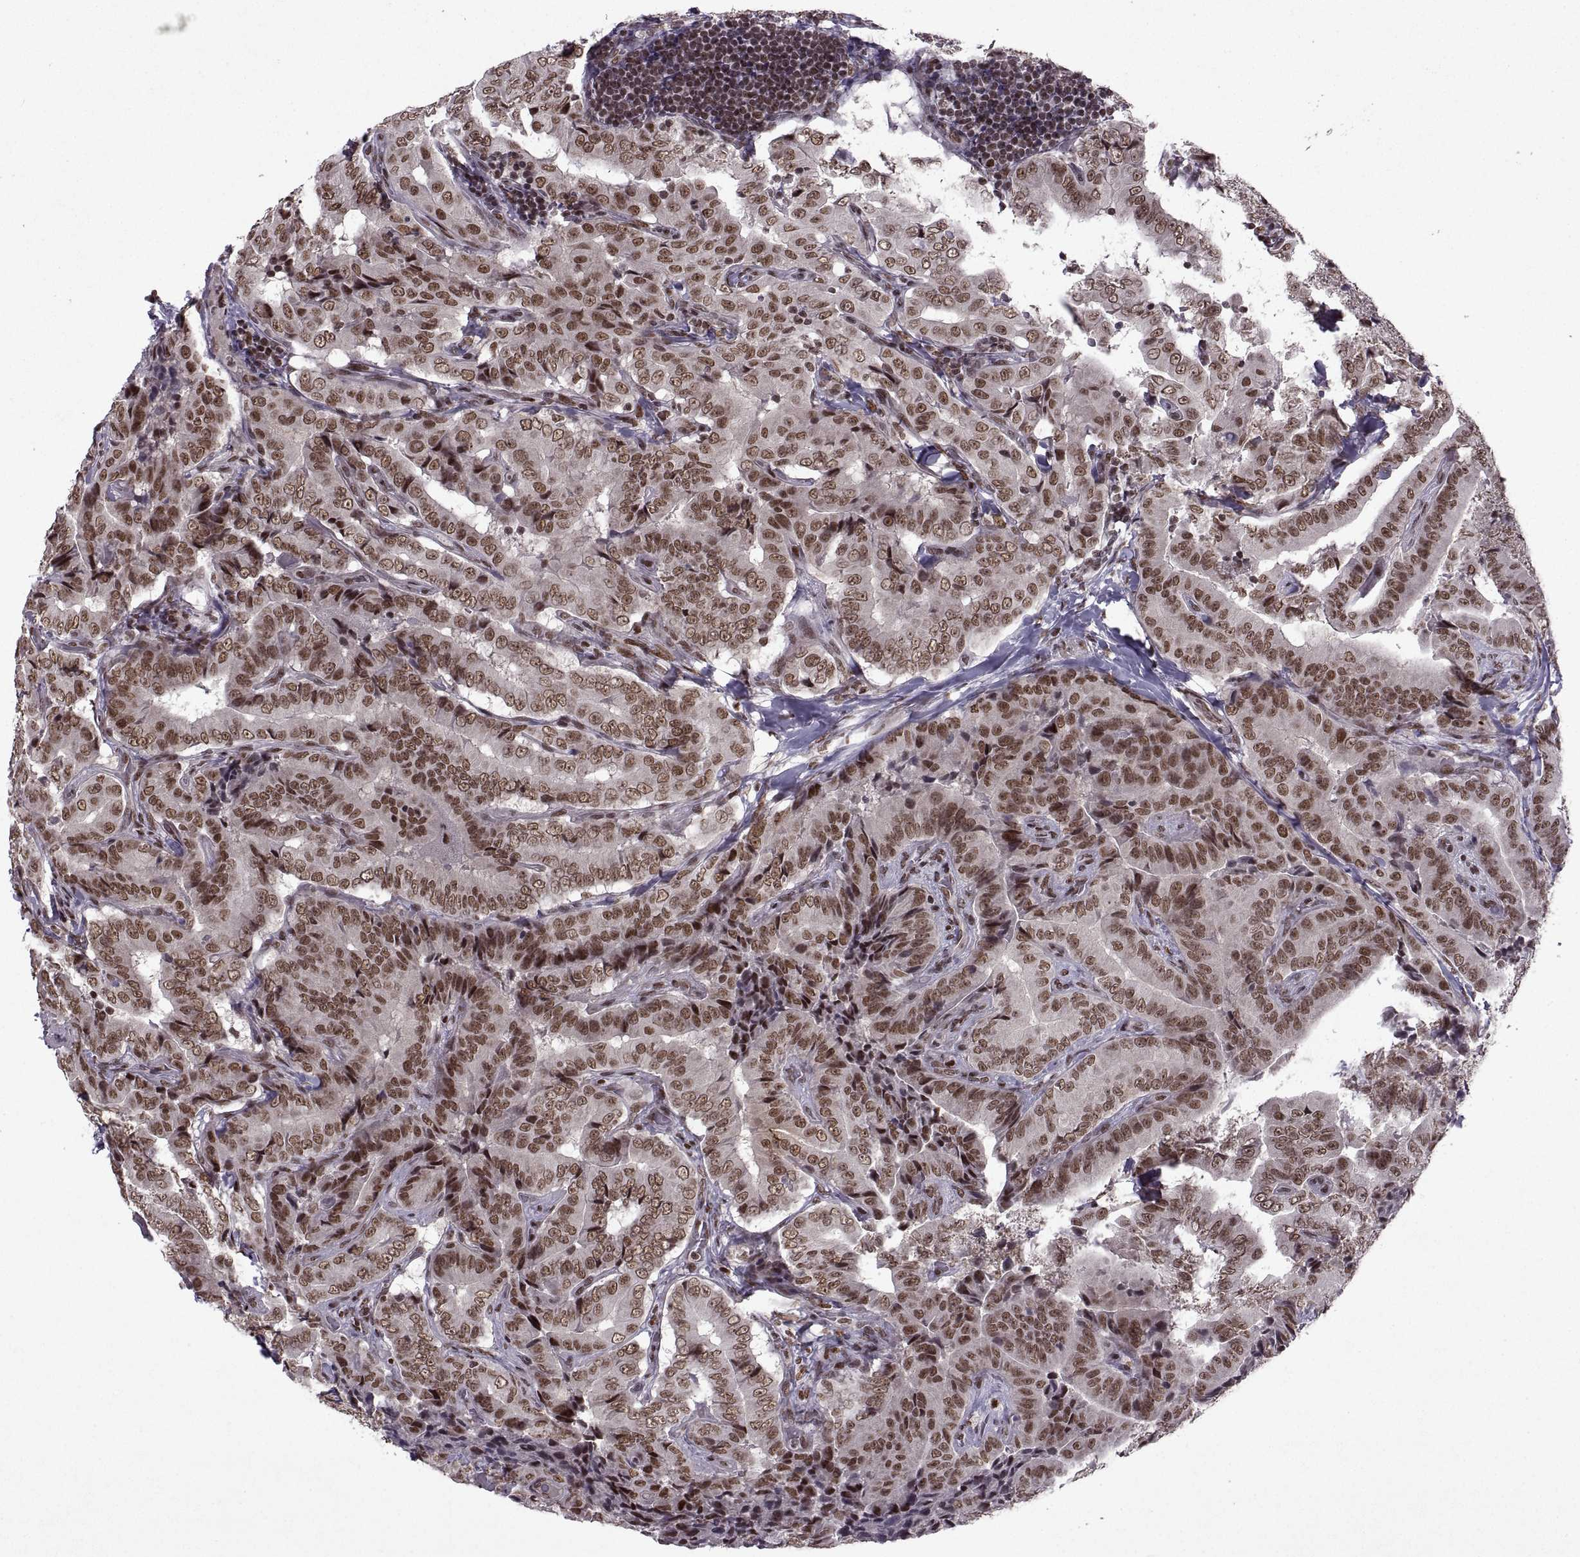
{"staining": {"intensity": "moderate", "quantity": ">75%", "location": "nuclear"}, "tissue": "thyroid cancer", "cell_type": "Tumor cells", "image_type": "cancer", "snomed": [{"axis": "morphology", "description": "Papillary adenocarcinoma, NOS"}, {"axis": "topography", "description": "Thyroid gland"}], "caption": "A high-resolution image shows immunohistochemistry staining of thyroid papillary adenocarcinoma, which shows moderate nuclear expression in about >75% of tumor cells.", "gene": "MT1E", "patient": {"sex": "male", "age": 61}}